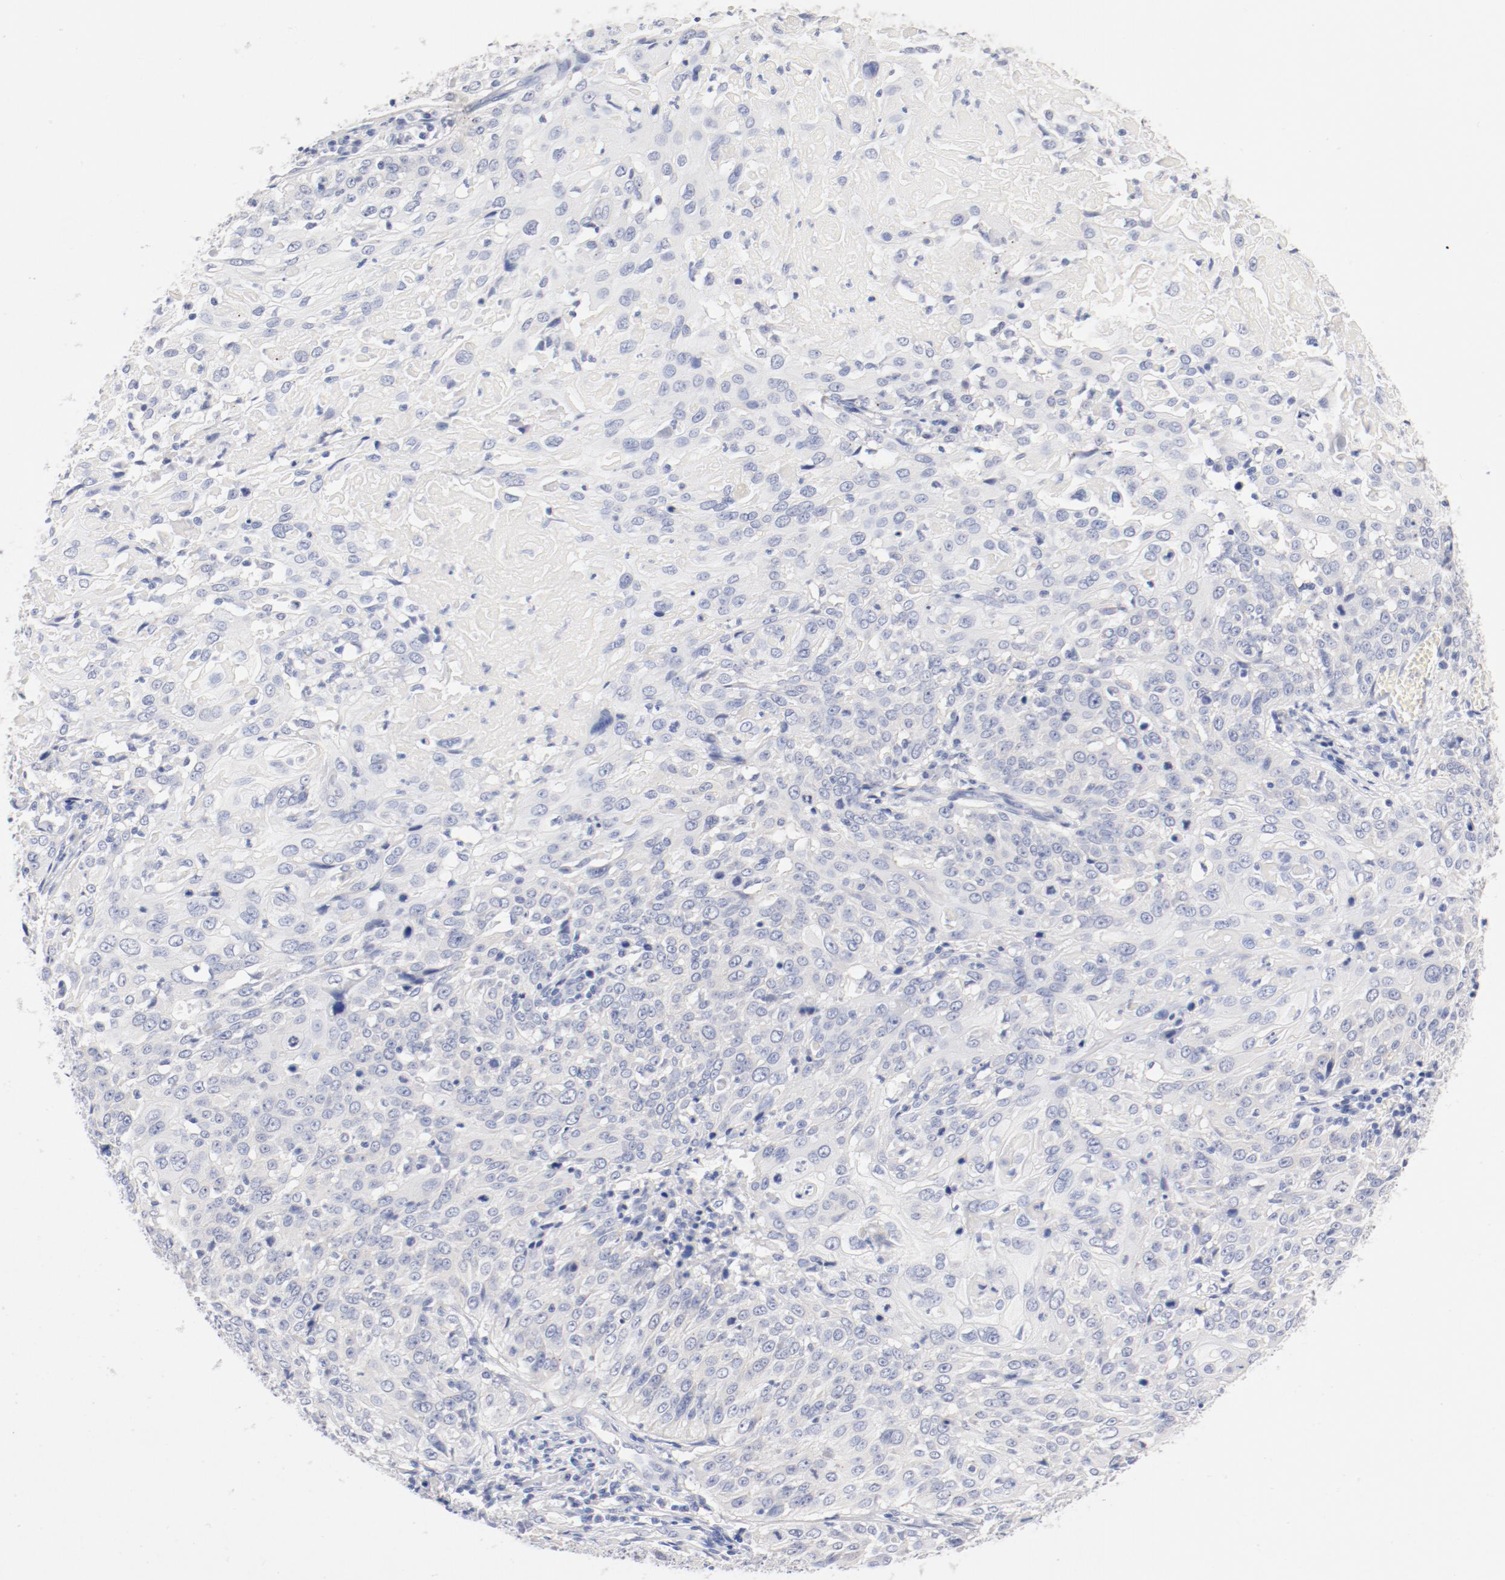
{"staining": {"intensity": "negative", "quantity": "none", "location": "none"}, "tissue": "cervical cancer", "cell_type": "Tumor cells", "image_type": "cancer", "snomed": [{"axis": "morphology", "description": "Squamous cell carcinoma, NOS"}, {"axis": "topography", "description": "Cervix"}], "caption": "Immunohistochemical staining of cervical cancer (squamous cell carcinoma) reveals no significant expression in tumor cells.", "gene": "HOMER1", "patient": {"sex": "female", "age": 39}}